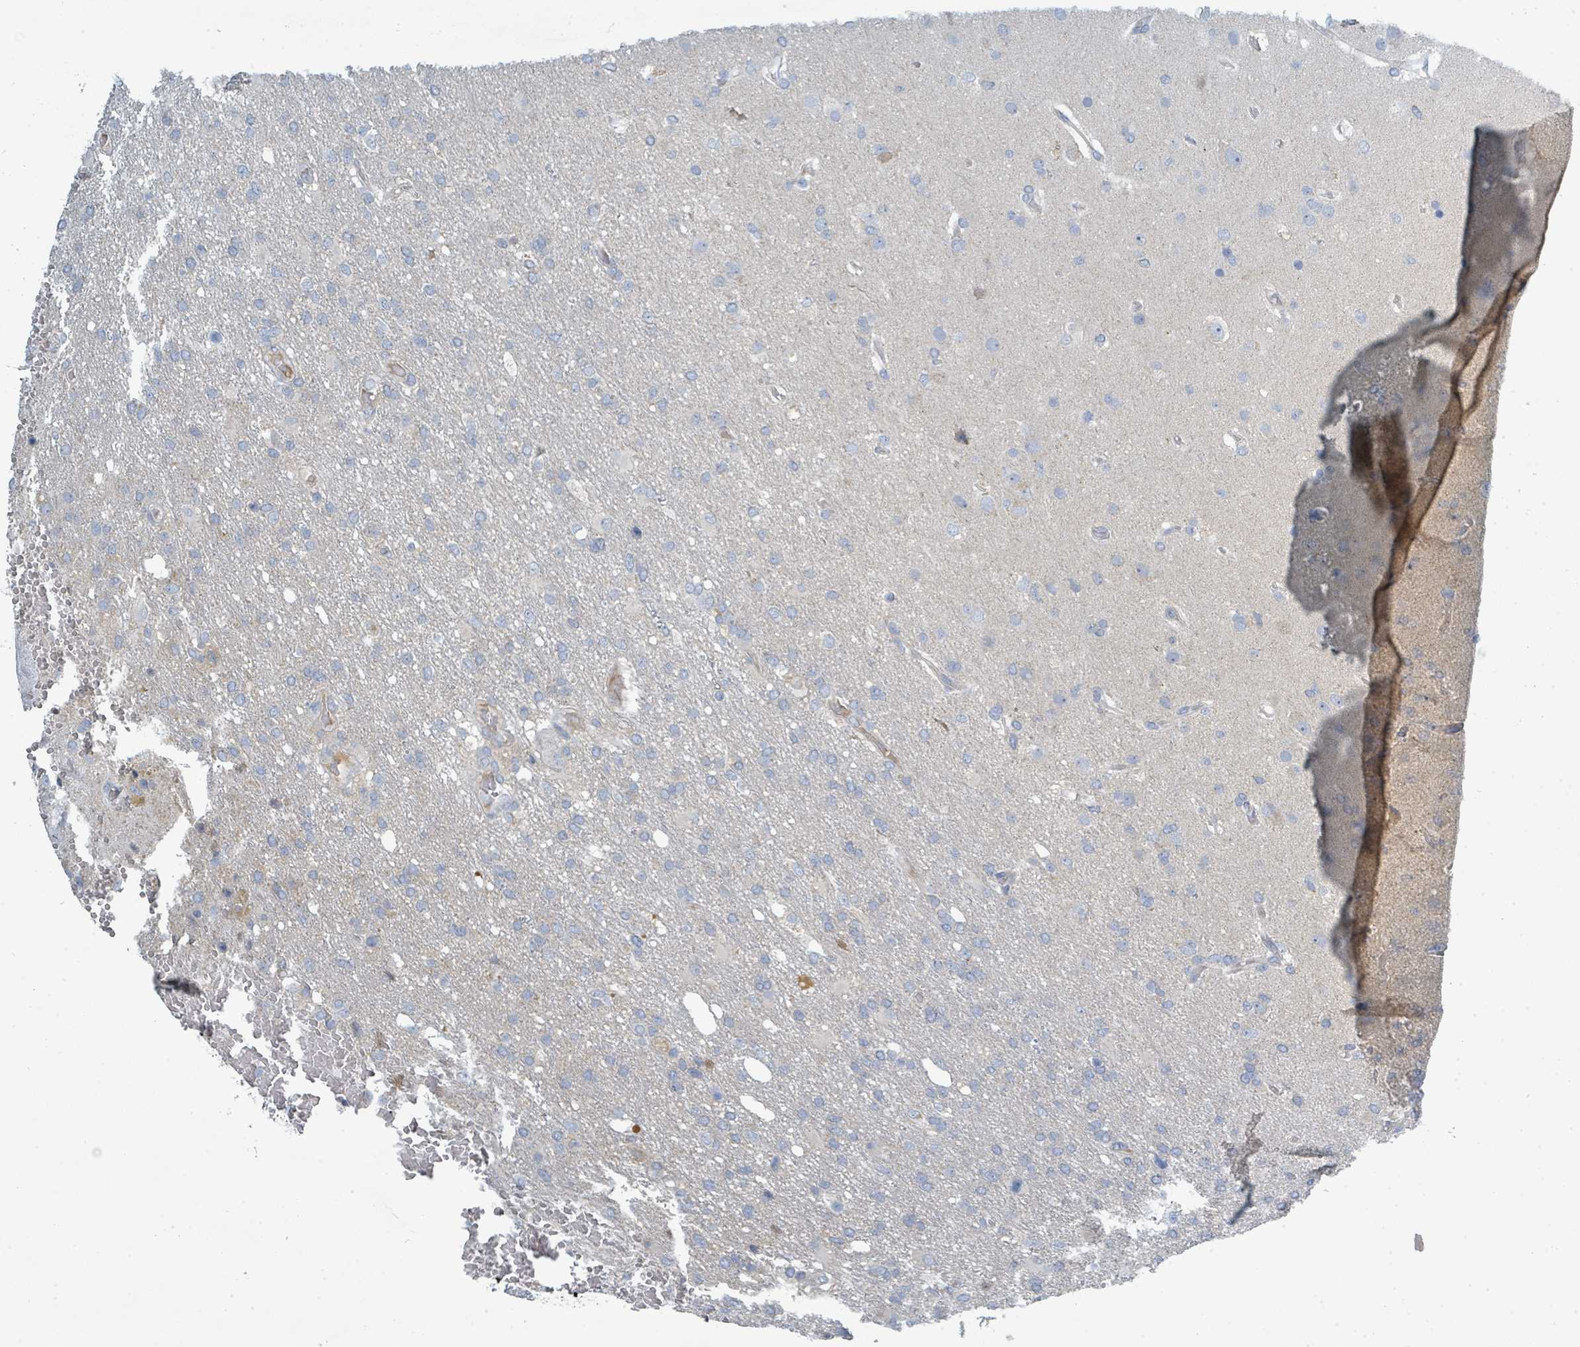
{"staining": {"intensity": "negative", "quantity": "none", "location": "none"}, "tissue": "glioma", "cell_type": "Tumor cells", "image_type": "cancer", "snomed": [{"axis": "morphology", "description": "Glioma, malignant, High grade"}, {"axis": "topography", "description": "Brain"}], "caption": "The photomicrograph displays no significant expression in tumor cells of malignant glioma (high-grade).", "gene": "SLC25A23", "patient": {"sex": "female", "age": 74}}